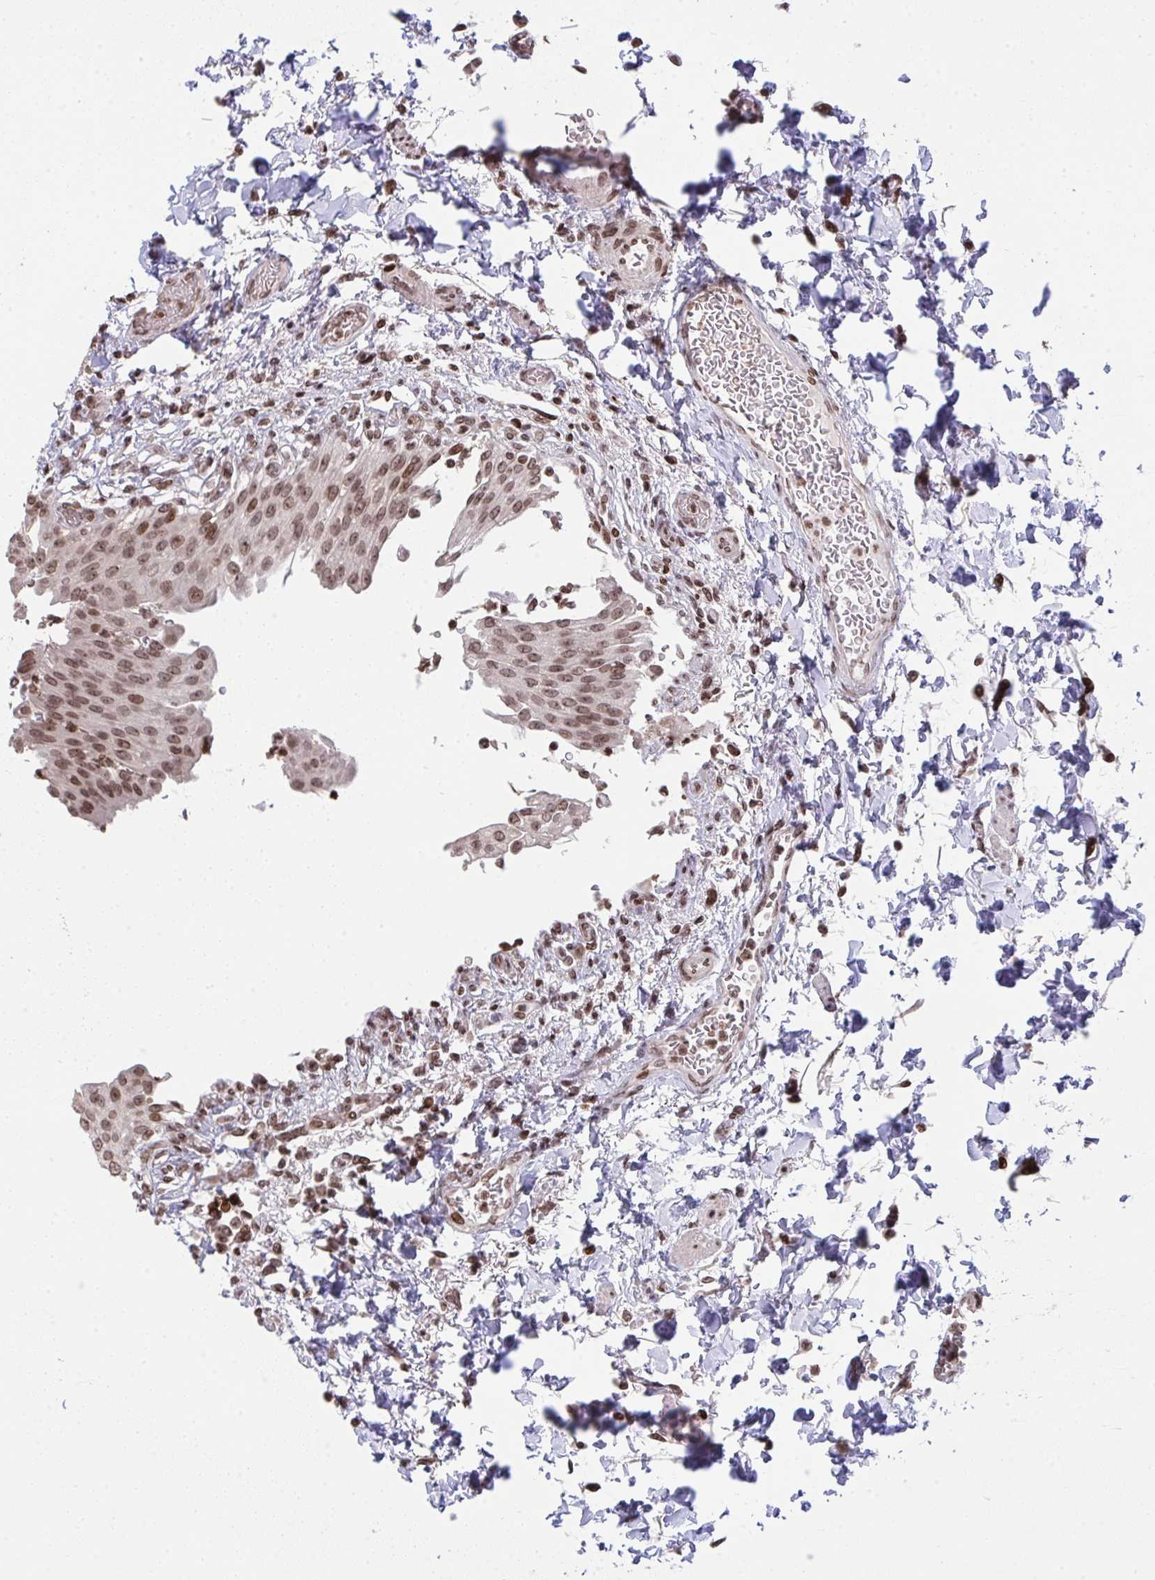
{"staining": {"intensity": "moderate", "quantity": ">75%", "location": "nuclear"}, "tissue": "urinary bladder", "cell_type": "Urothelial cells", "image_type": "normal", "snomed": [{"axis": "morphology", "description": "Normal tissue, NOS"}, {"axis": "topography", "description": "Urinary bladder"}, {"axis": "topography", "description": "Peripheral nerve tissue"}], "caption": "Urinary bladder stained with DAB (3,3'-diaminobenzidine) immunohistochemistry (IHC) shows medium levels of moderate nuclear expression in about >75% of urothelial cells. (IHC, brightfield microscopy, high magnification).", "gene": "NIP7", "patient": {"sex": "female", "age": 60}}